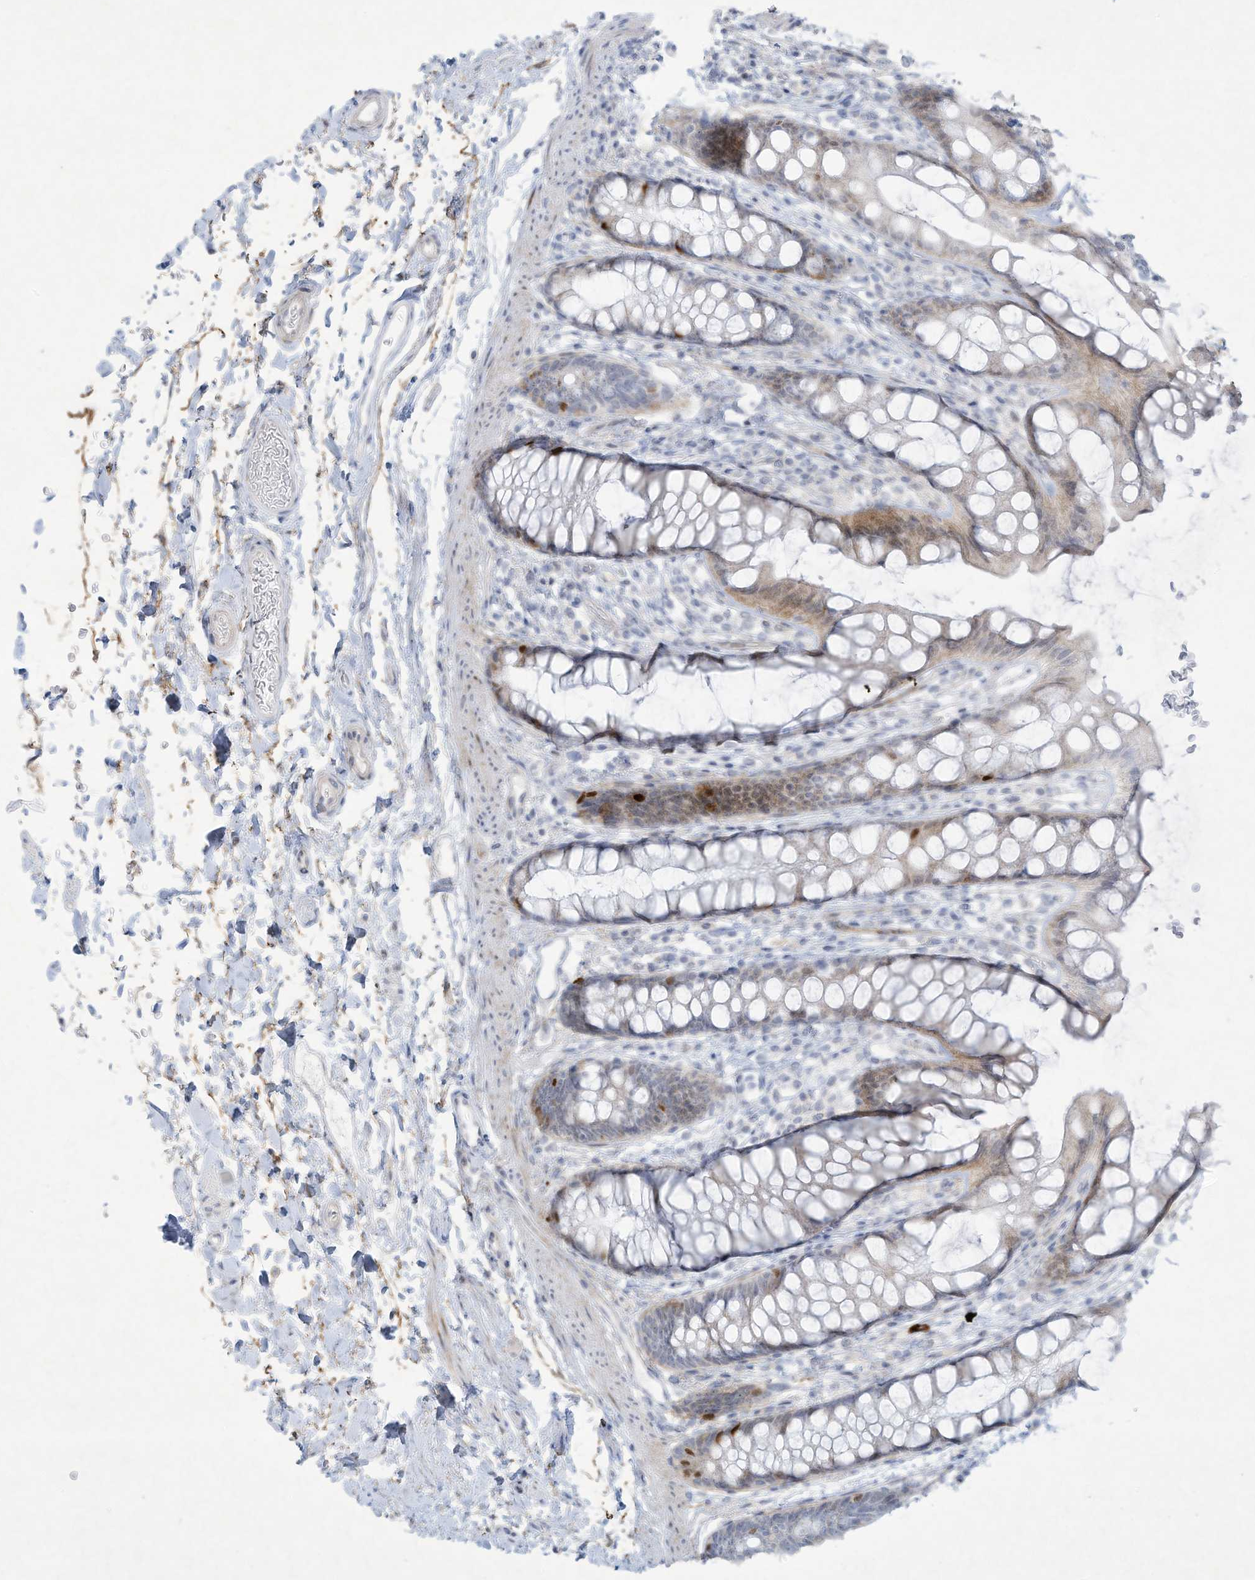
{"staining": {"intensity": "moderate", "quantity": "<25%", "location": "cytoplasmic/membranous,nuclear"}, "tissue": "rectum", "cell_type": "Glandular cells", "image_type": "normal", "snomed": [{"axis": "morphology", "description": "Normal tissue, NOS"}, {"axis": "topography", "description": "Rectum"}], "caption": "About <25% of glandular cells in benign human rectum display moderate cytoplasmic/membranous,nuclear protein staining as visualized by brown immunohistochemical staining.", "gene": "PAX6", "patient": {"sex": "female", "age": 65}}